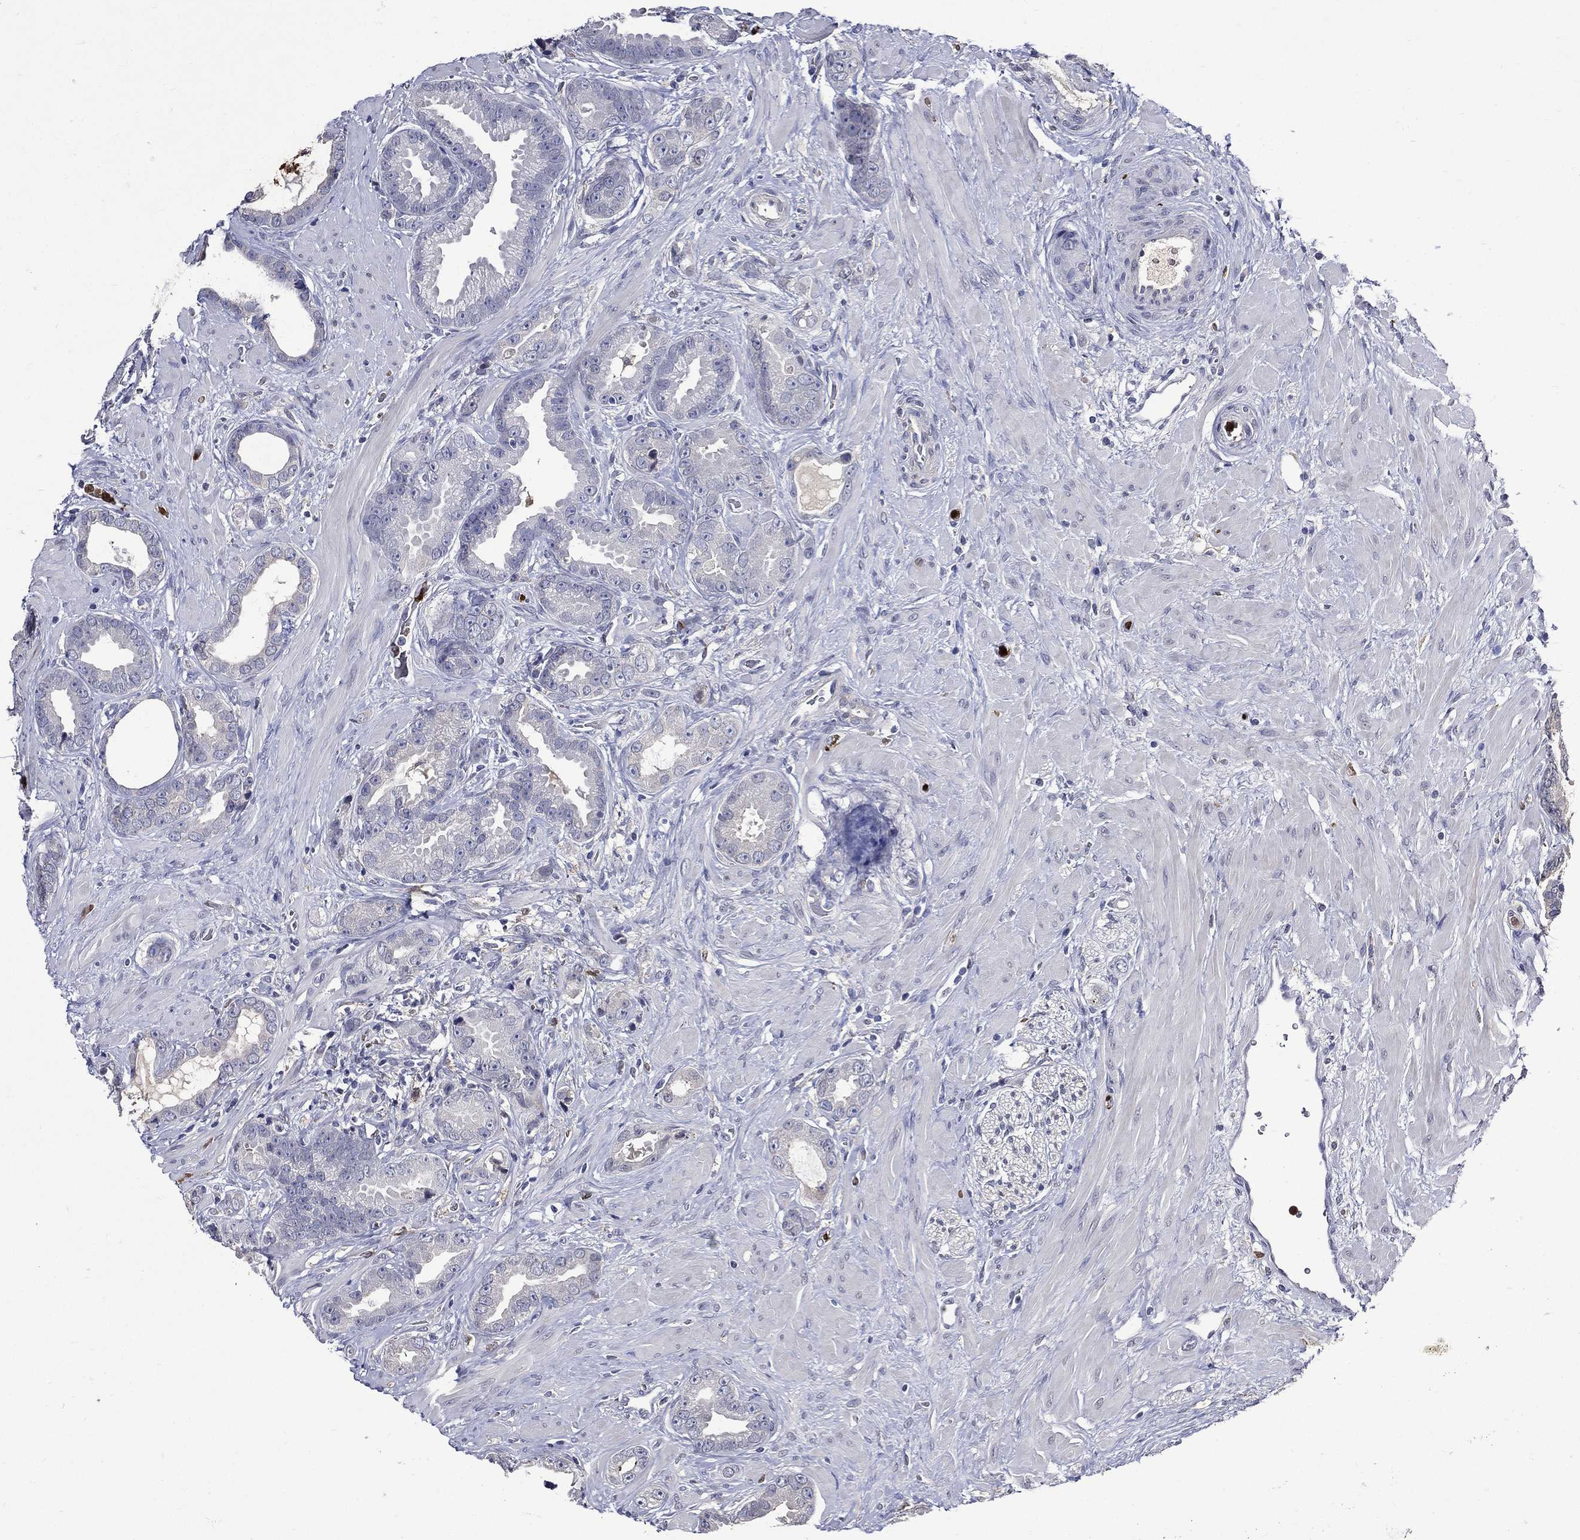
{"staining": {"intensity": "negative", "quantity": "none", "location": "none"}, "tissue": "prostate cancer", "cell_type": "Tumor cells", "image_type": "cancer", "snomed": [{"axis": "morphology", "description": "Adenocarcinoma, Low grade"}, {"axis": "topography", "description": "Prostate"}], "caption": "Immunohistochemistry (IHC) micrograph of neoplastic tissue: human prostate cancer stained with DAB (3,3'-diaminobenzidine) demonstrates no significant protein staining in tumor cells.", "gene": "GPR171", "patient": {"sex": "male", "age": 68}}